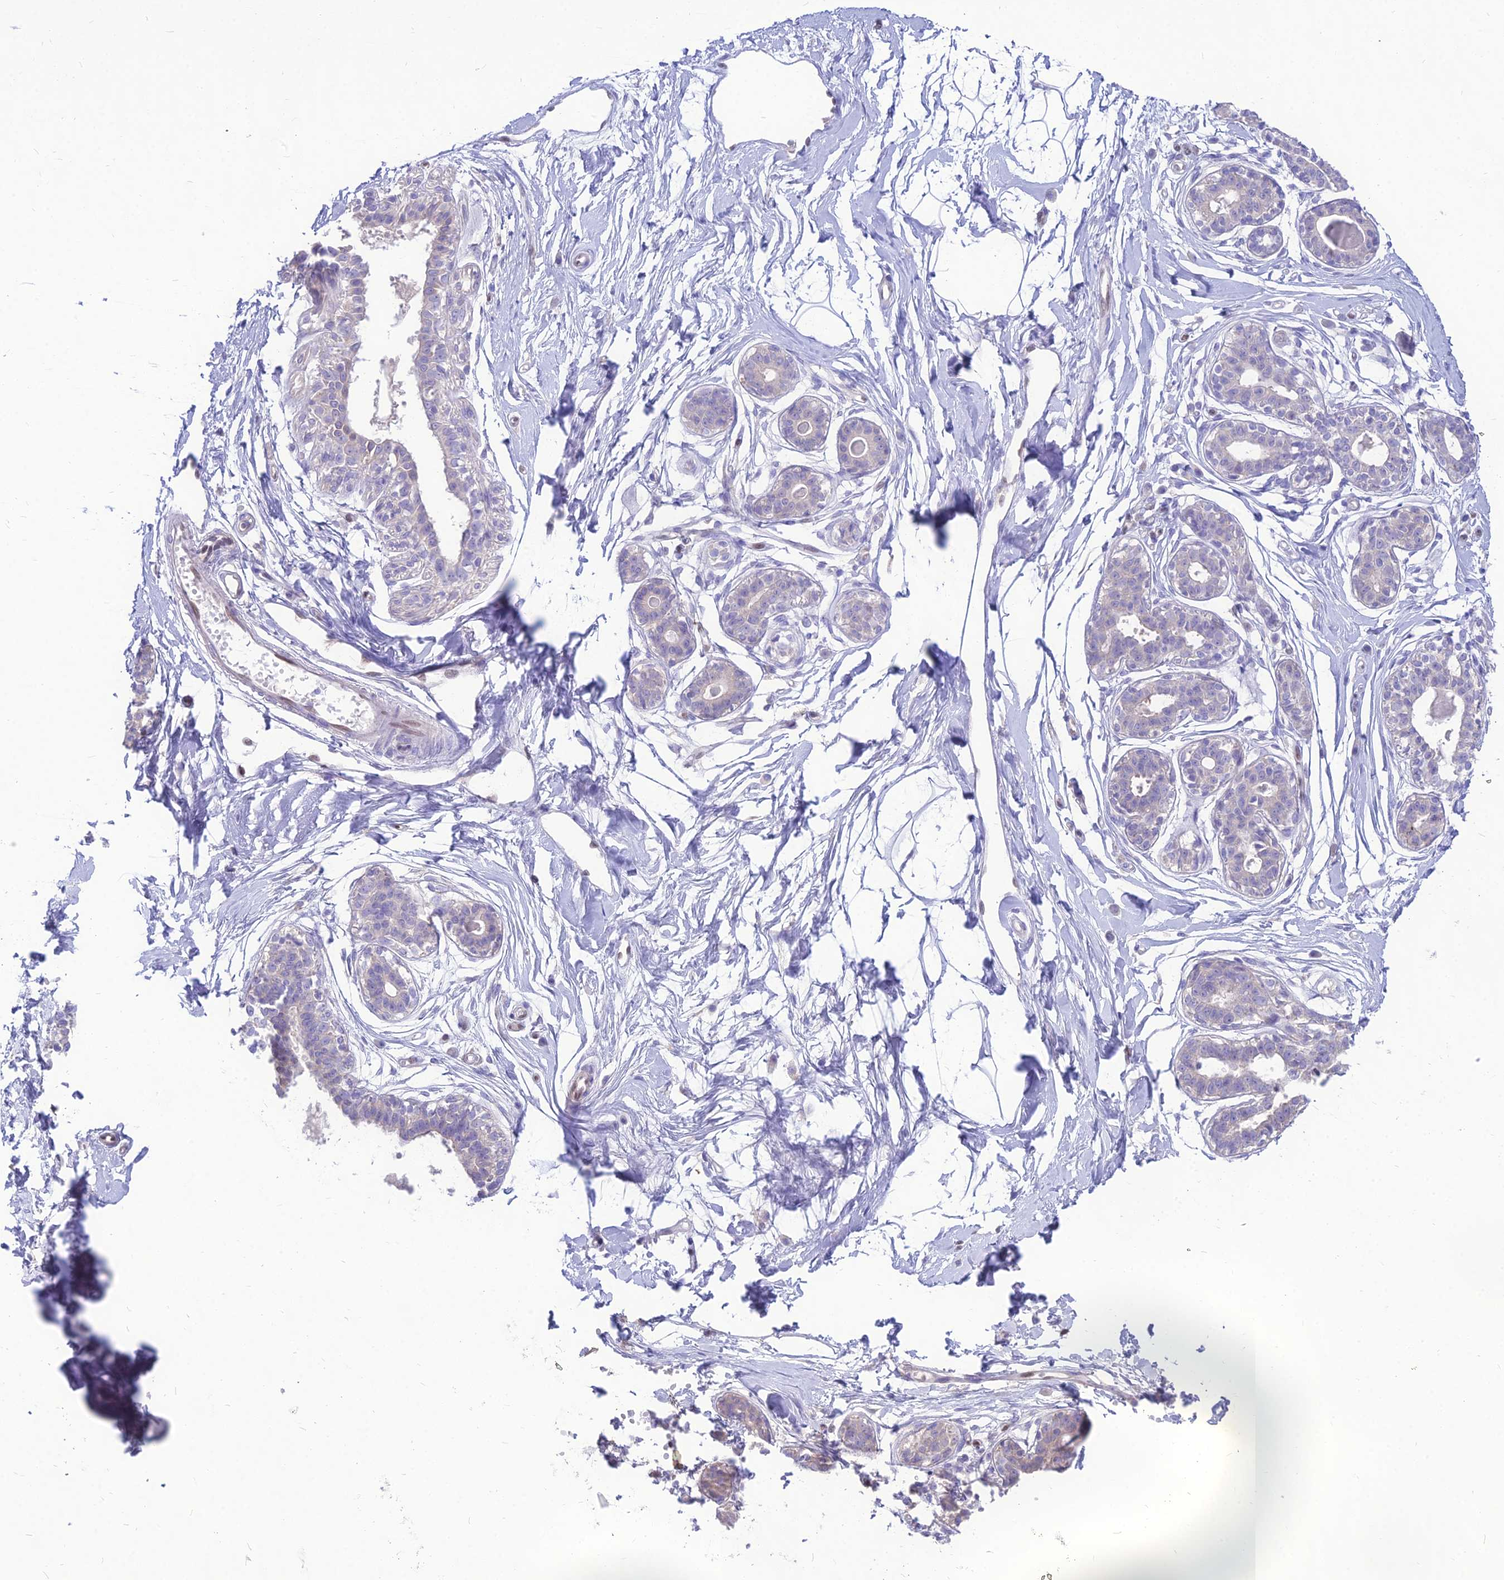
{"staining": {"intensity": "negative", "quantity": "none", "location": "none"}, "tissue": "breast", "cell_type": "Adipocytes", "image_type": "normal", "snomed": [{"axis": "morphology", "description": "Normal tissue, NOS"}, {"axis": "topography", "description": "Breast"}], "caption": "This micrograph is of benign breast stained with immunohistochemistry to label a protein in brown with the nuclei are counter-stained blue. There is no staining in adipocytes.", "gene": "NOVA2", "patient": {"sex": "female", "age": 45}}